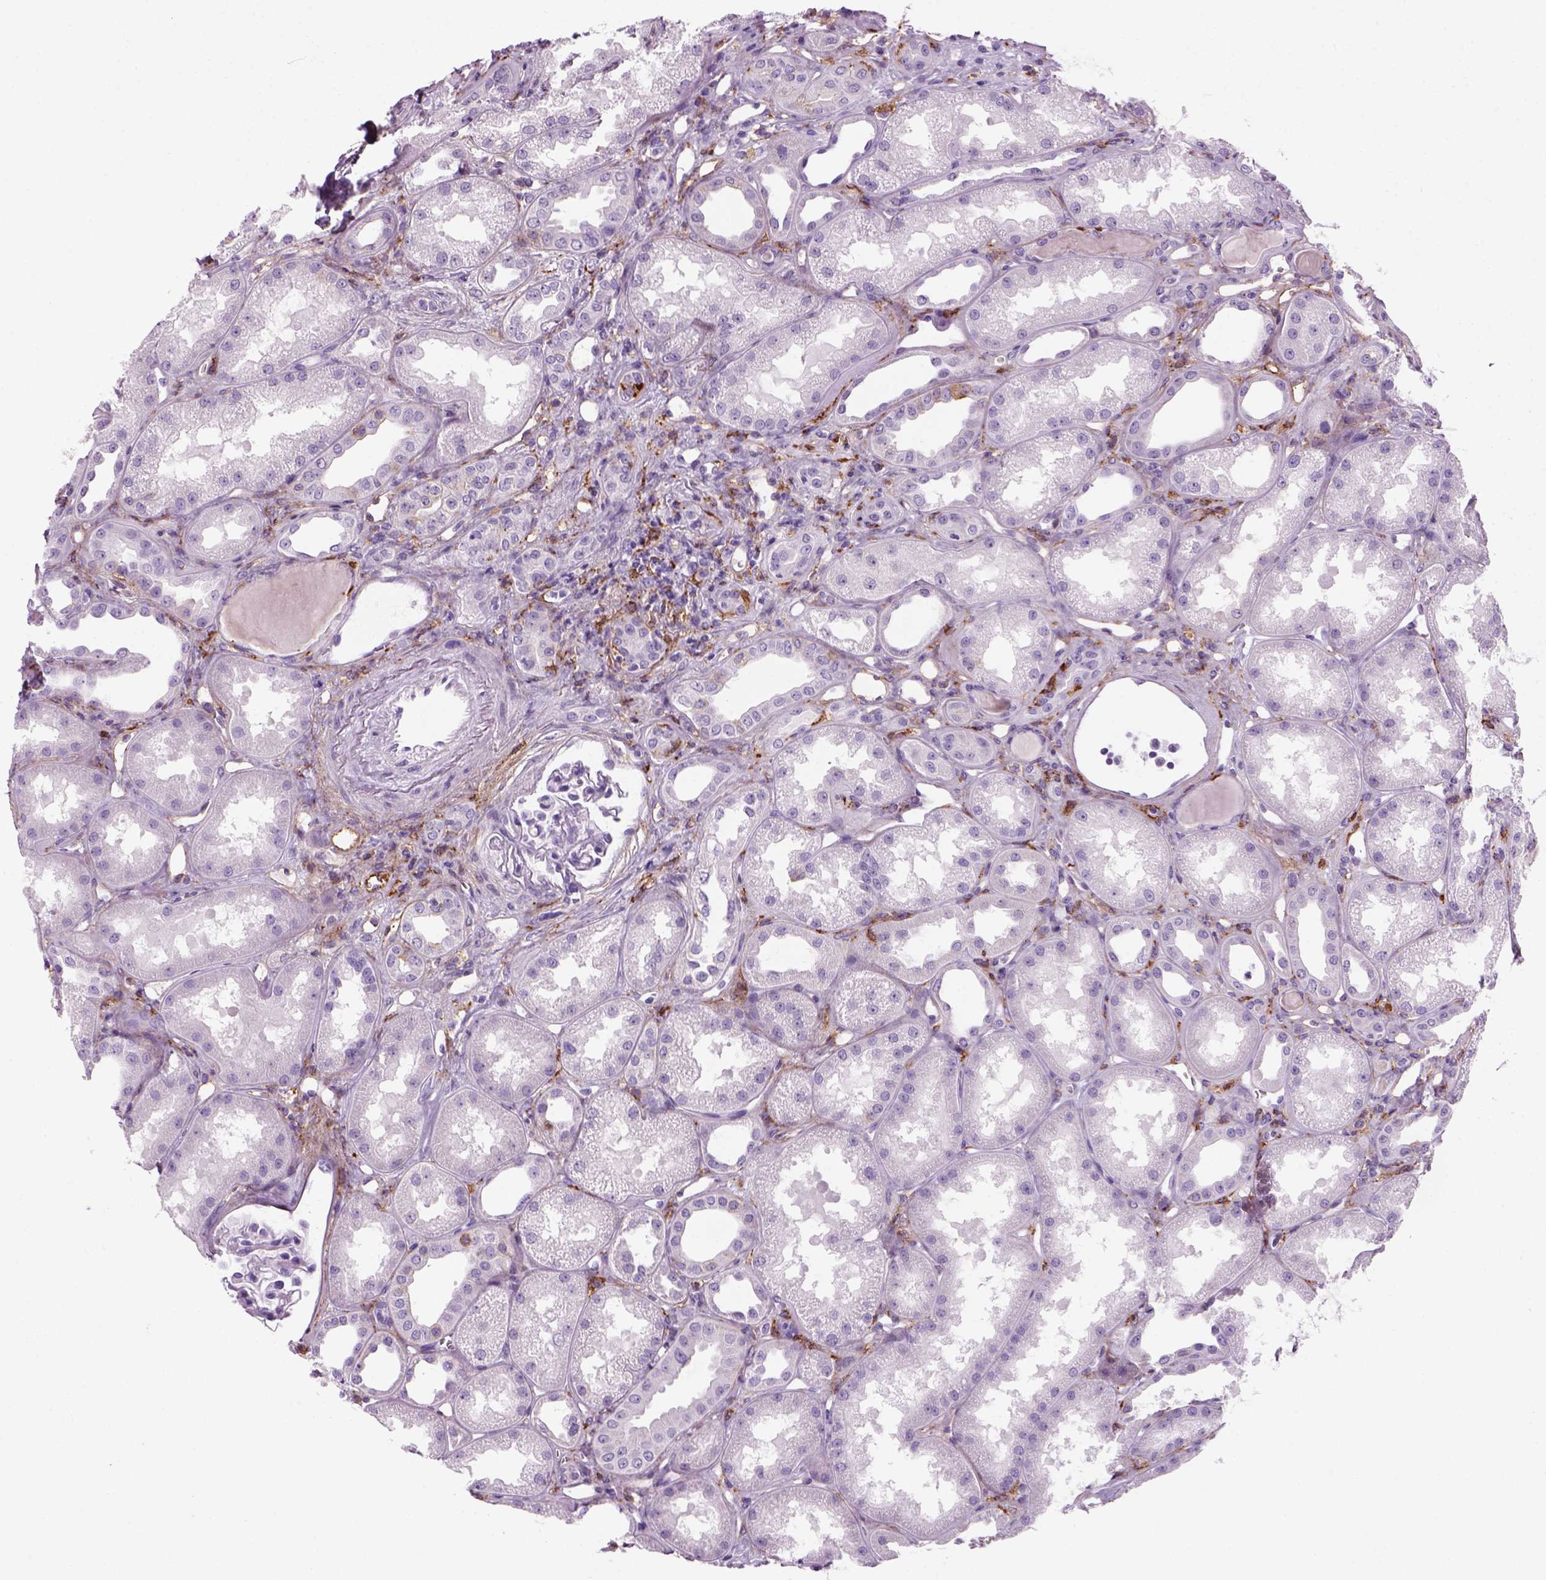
{"staining": {"intensity": "negative", "quantity": "none", "location": "none"}, "tissue": "kidney", "cell_type": "Cells in glomeruli", "image_type": "normal", "snomed": [{"axis": "morphology", "description": "Normal tissue, NOS"}, {"axis": "topography", "description": "Kidney"}], "caption": "Cells in glomeruli are negative for protein expression in normal human kidney. (Immunohistochemistry (ihc), brightfield microscopy, high magnification).", "gene": "MARCKS", "patient": {"sex": "male", "age": 61}}